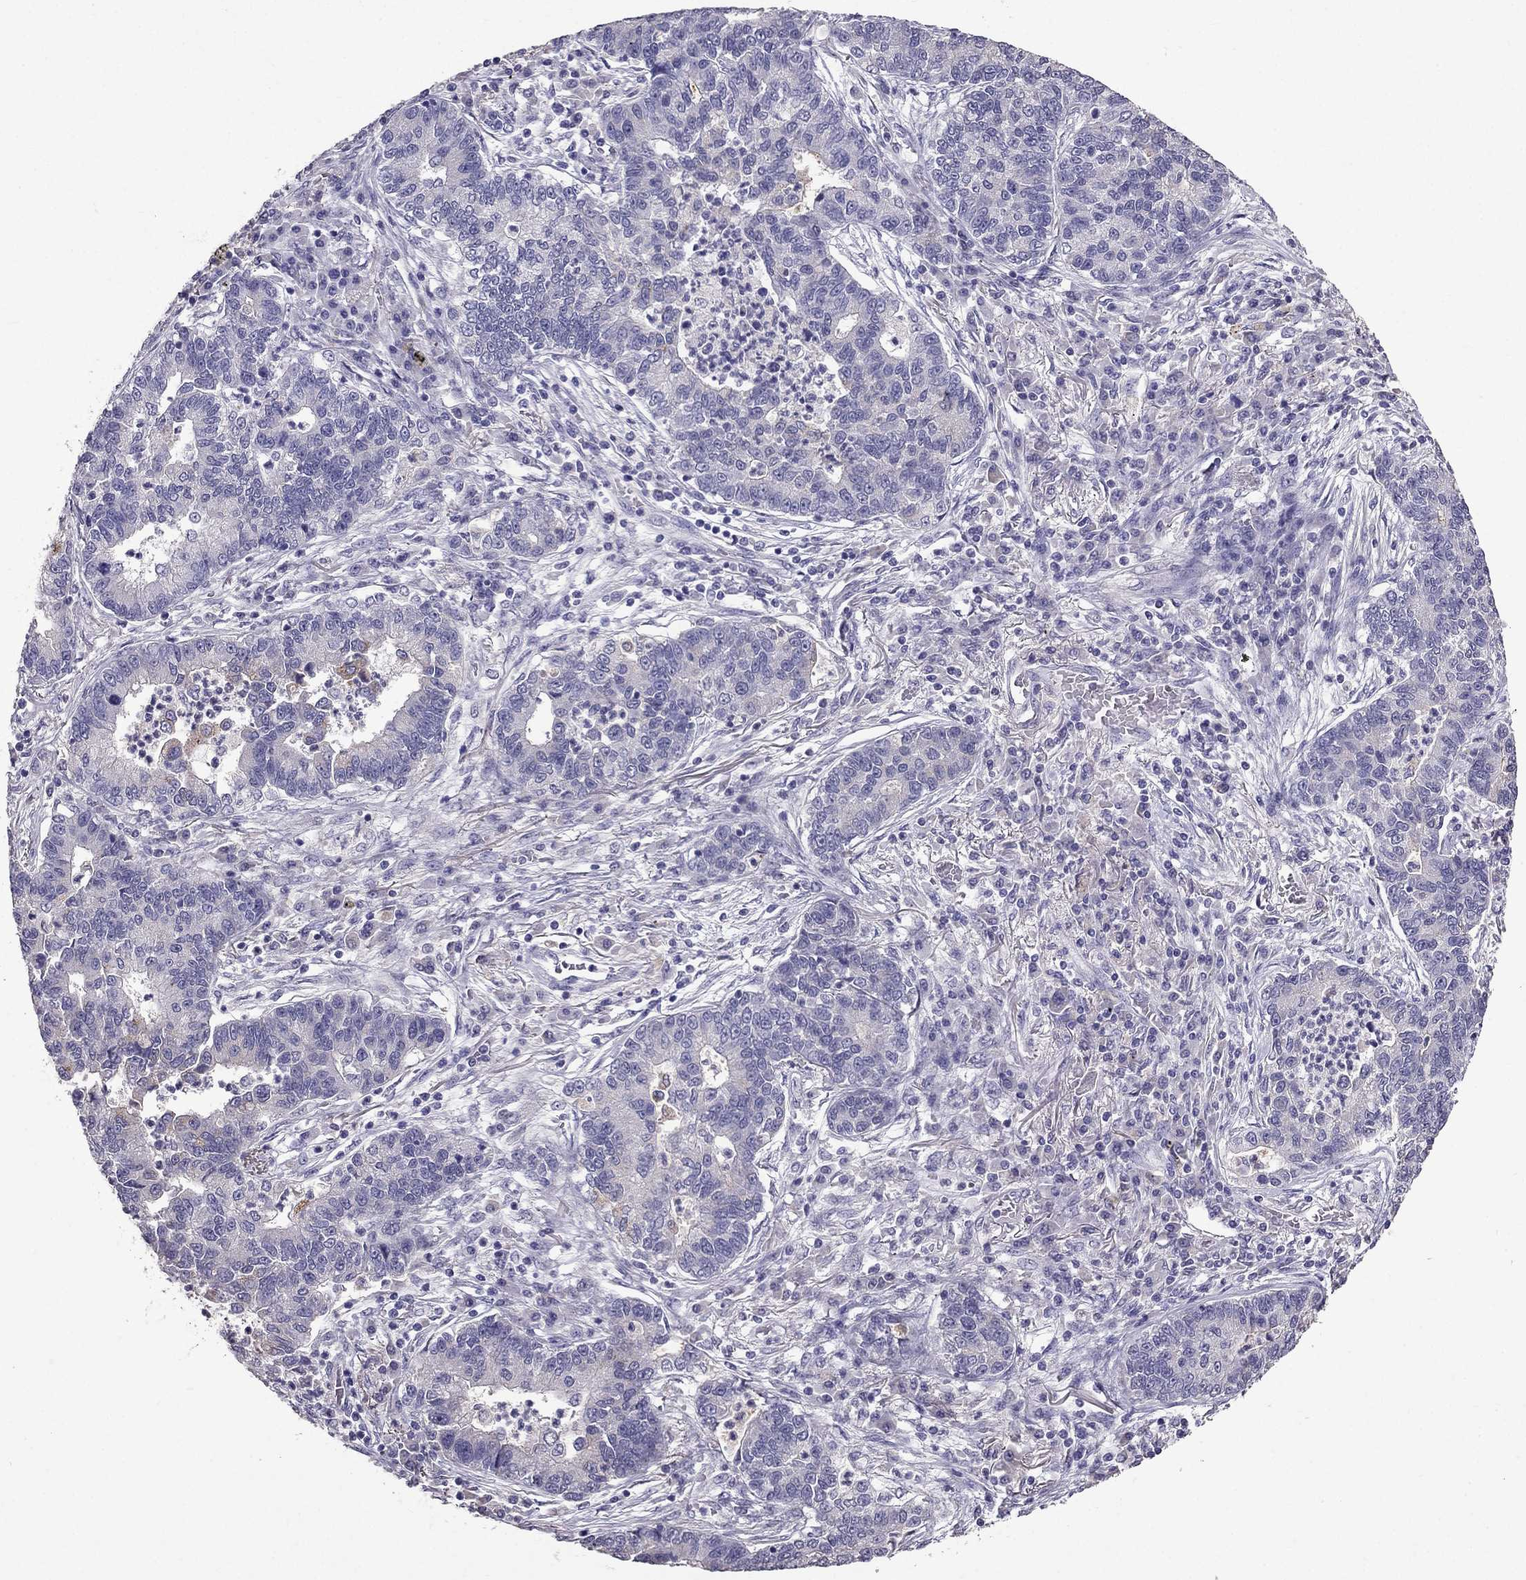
{"staining": {"intensity": "negative", "quantity": "none", "location": "none"}, "tissue": "lung cancer", "cell_type": "Tumor cells", "image_type": "cancer", "snomed": [{"axis": "morphology", "description": "Adenocarcinoma, NOS"}, {"axis": "topography", "description": "Lung"}], "caption": "IHC of human adenocarcinoma (lung) displays no staining in tumor cells.", "gene": "SCG5", "patient": {"sex": "female", "age": 57}}